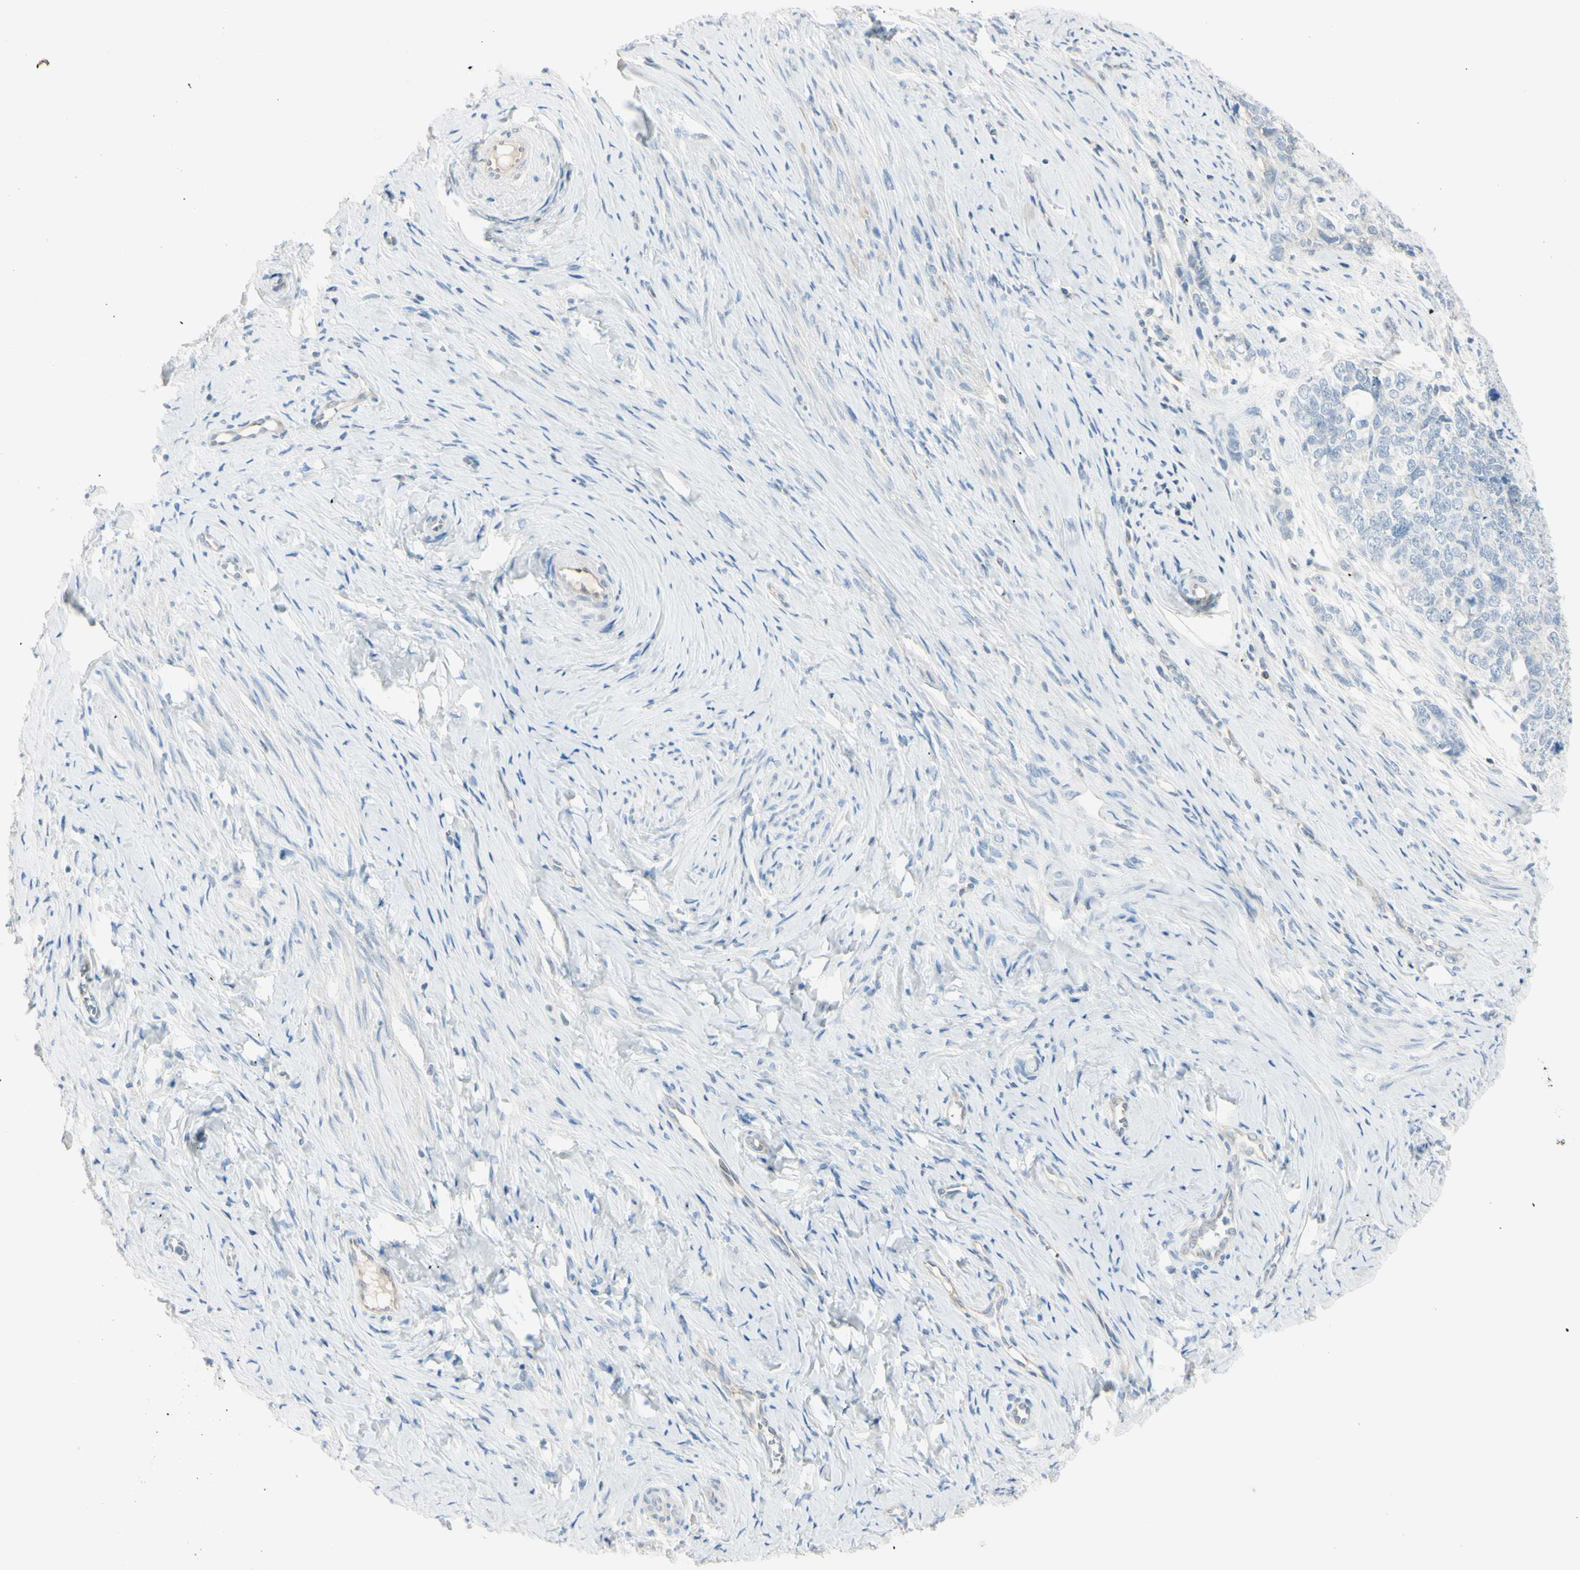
{"staining": {"intensity": "negative", "quantity": "none", "location": "none"}, "tissue": "cervical cancer", "cell_type": "Tumor cells", "image_type": "cancer", "snomed": [{"axis": "morphology", "description": "Squamous cell carcinoma, NOS"}, {"axis": "topography", "description": "Cervix"}], "caption": "Immunohistochemistry (IHC) histopathology image of neoplastic tissue: cervical cancer stained with DAB (3,3'-diaminobenzidine) shows no significant protein expression in tumor cells.", "gene": "ASB9", "patient": {"sex": "female", "age": 63}}